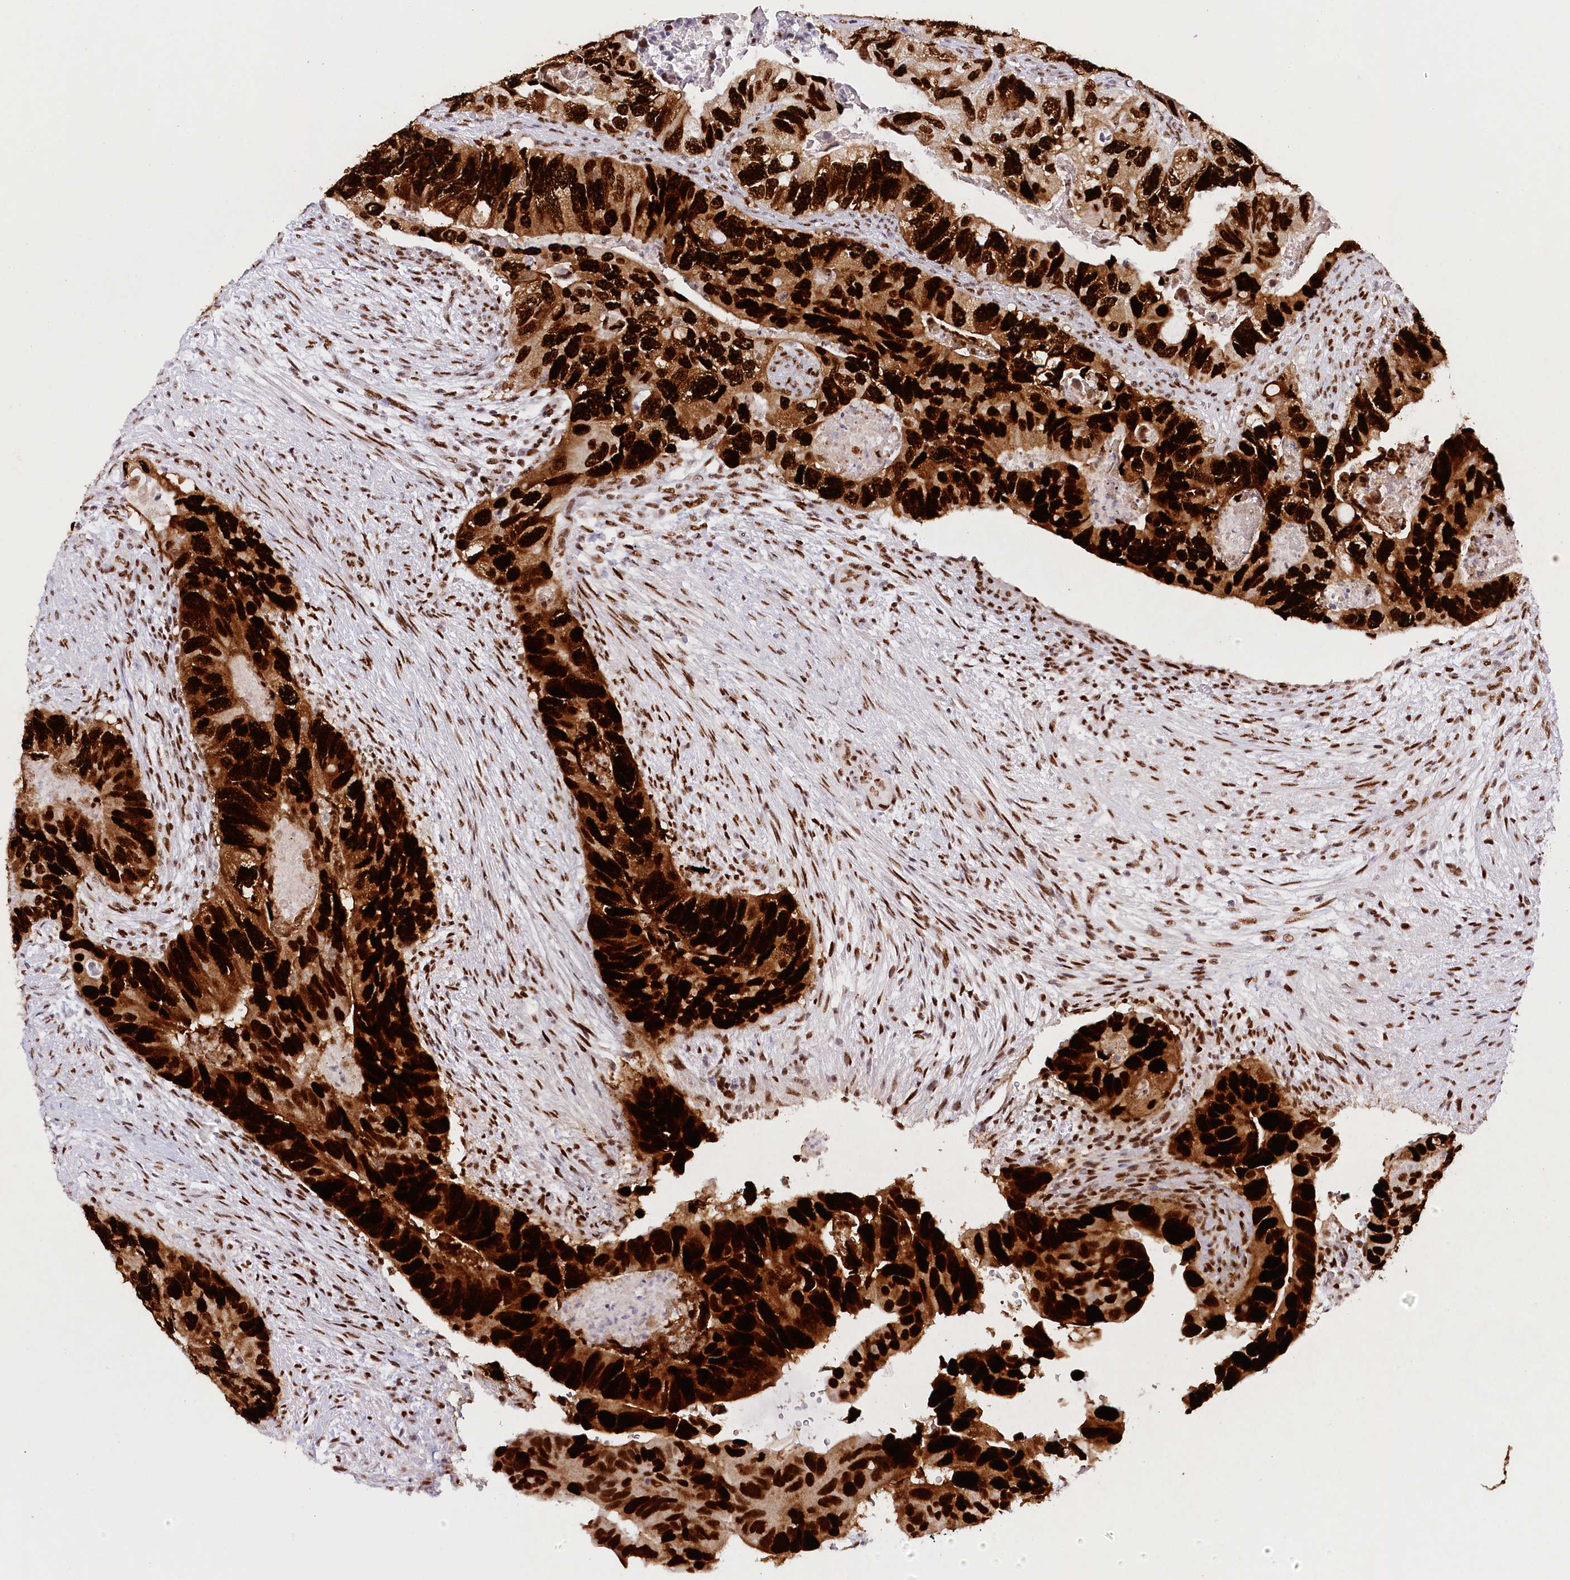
{"staining": {"intensity": "strong", "quantity": ">75%", "location": "nuclear"}, "tissue": "colorectal cancer", "cell_type": "Tumor cells", "image_type": "cancer", "snomed": [{"axis": "morphology", "description": "Adenocarcinoma, NOS"}, {"axis": "topography", "description": "Rectum"}], "caption": "A photomicrograph of colorectal cancer stained for a protein displays strong nuclear brown staining in tumor cells.", "gene": "TP53", "patient": {"sex": "male", "age": 63}}